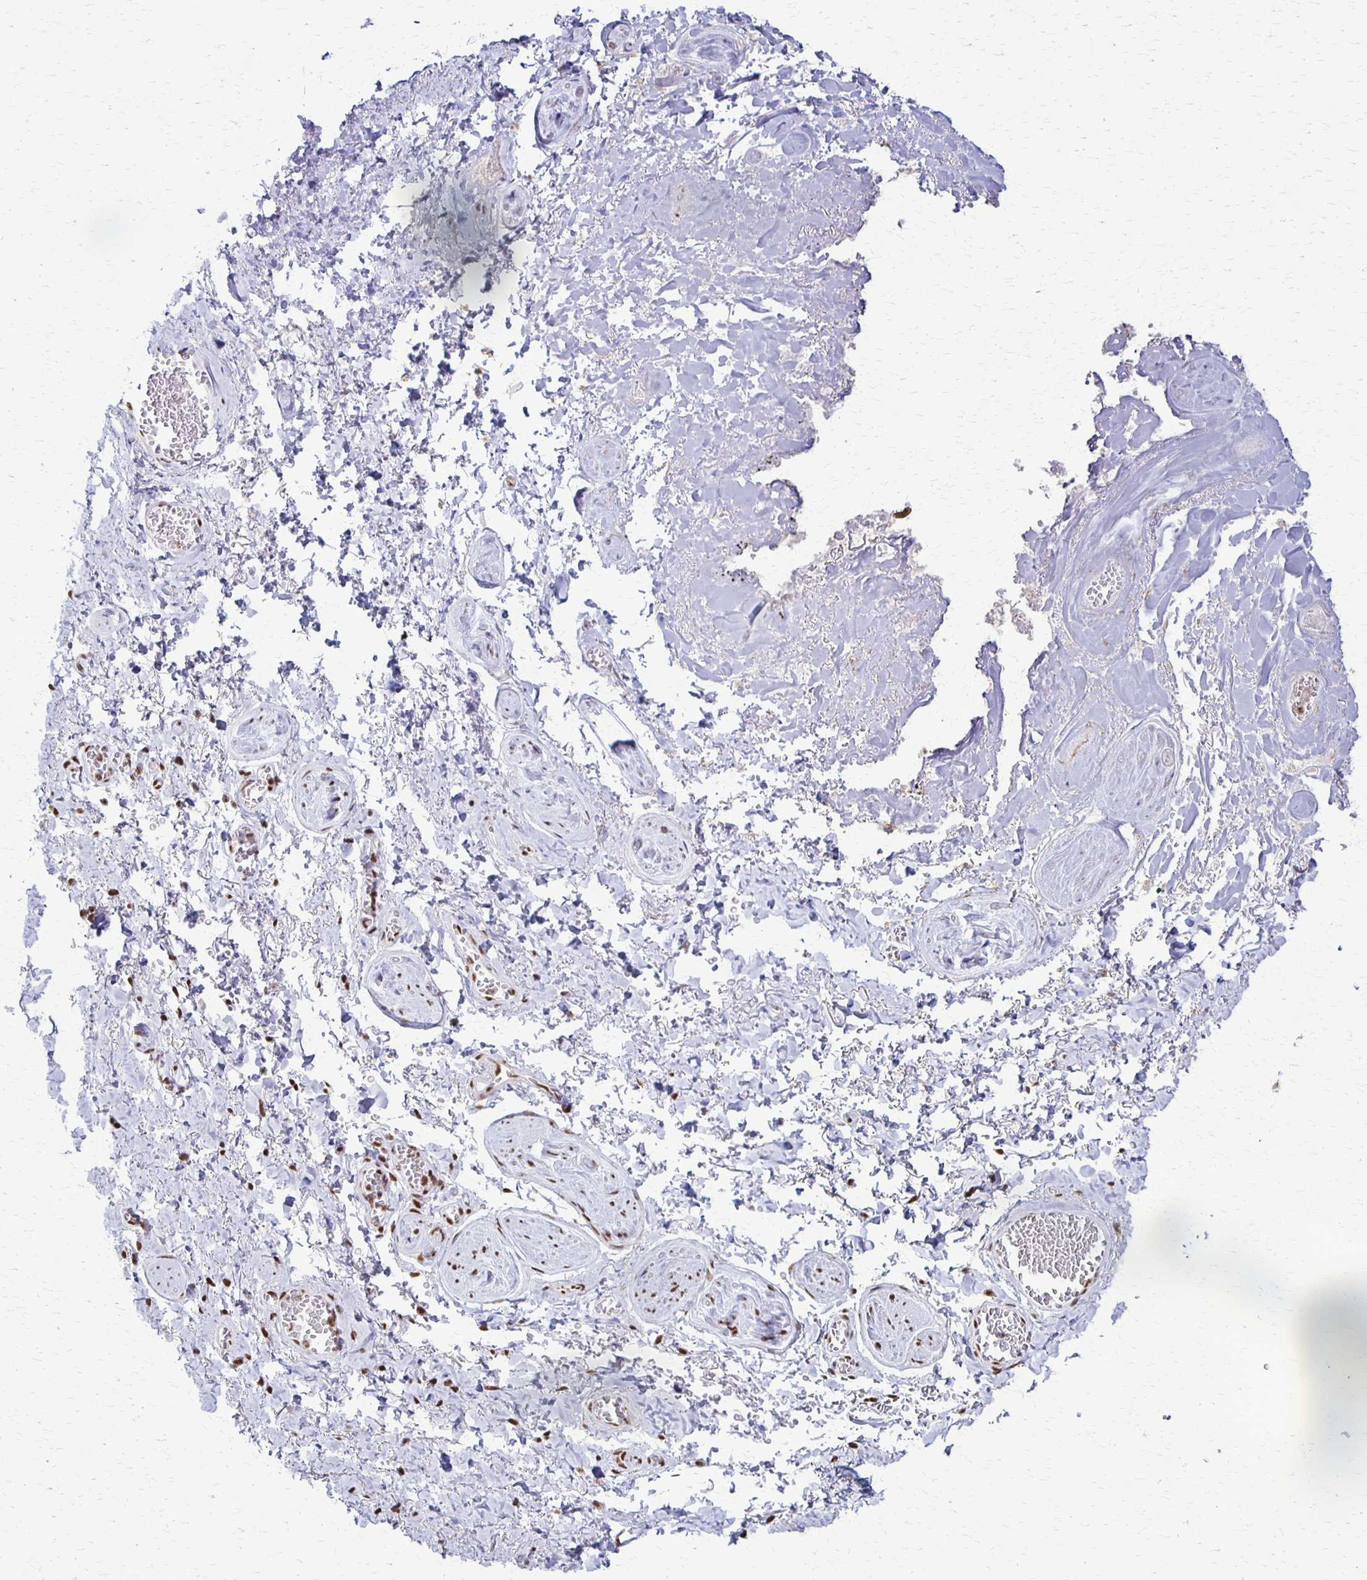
{"staining": {"intensity": "negative", "quantity": "none", "location": "none"}, "tissue": "adipose tissue", "cell_type": "Adipocytes", "image_type": "normal", "snomed": [{"axis": "morphology", "description": "Normal tissue, NOS"}, {"axis": "topography", "description": "Vulva"}, {"axis": "topography", "description": "Peripheral nerve tissue"}], "caption": "IHC micrograph of unremarkable adipose tissue: adipose tissue stained with DAB (3,3'-diaminobenzidine) shows no significant protein positivity in adipocytes.", "gene": "XRCC6", "patient": {"sex": "female", "age": 66}}